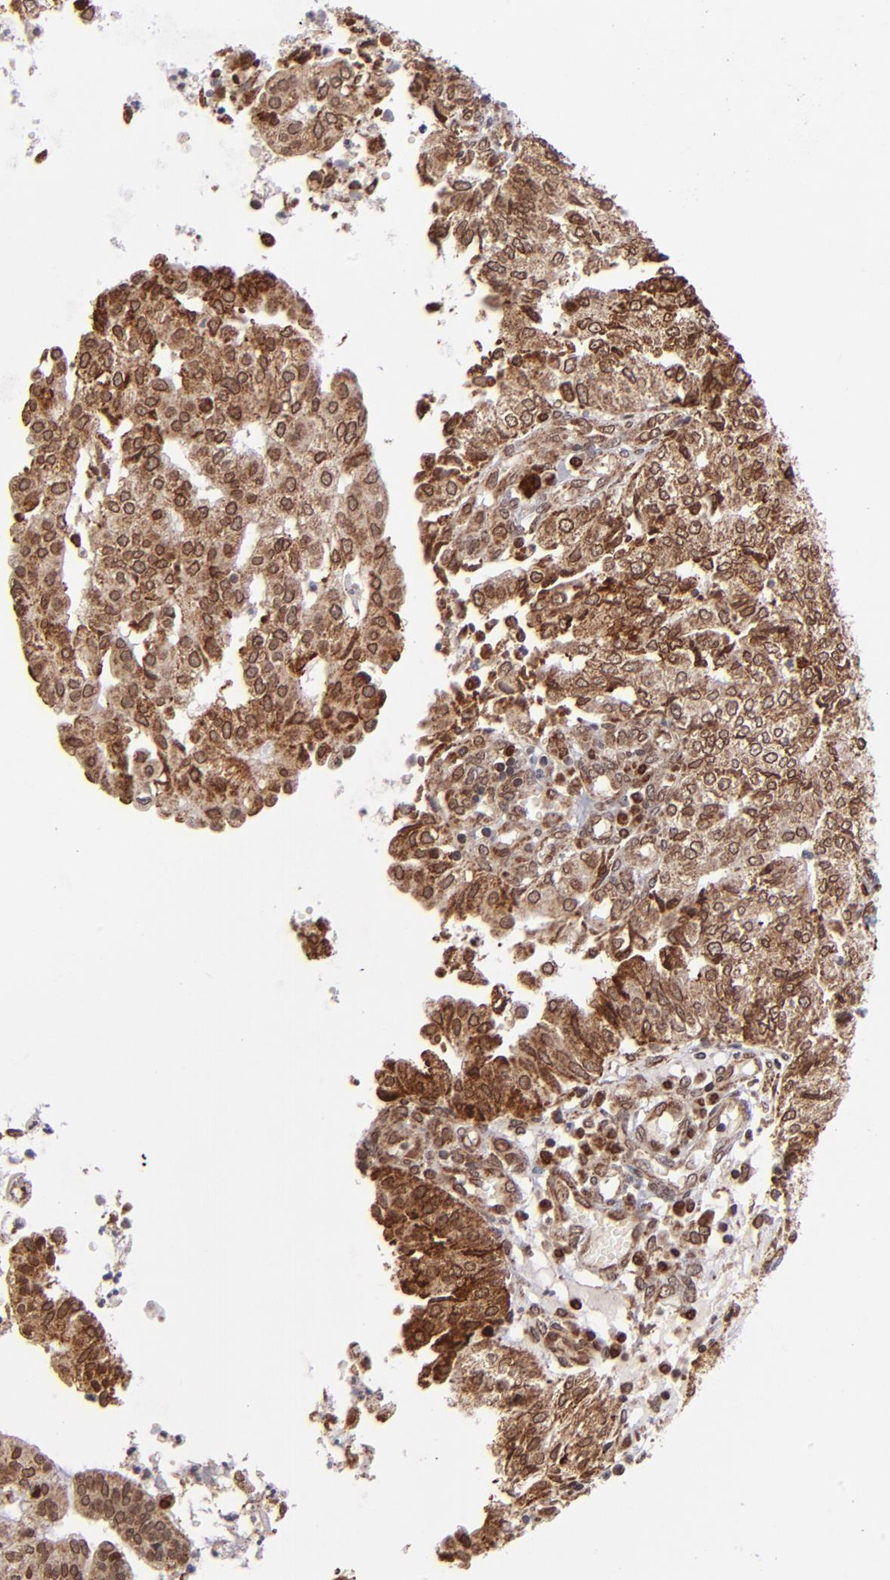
{"staining": {"intensity": "moderate", "quantity": ">75%", "location": "cytoplasmic/membranous,nuclear"}, "tissue": "endometrial cancer", "cell_type": "Tumor cells", "image_type": "cancer", "snomed": [{"axis": "morphology", "description": "Adenocarcinoma, NOS"}, {"axis": "topography", "description": "Endometrium"}], "caption": "Endometrial cancer (adenocarcinoma) stained for a protein (brown) displays moderate cytoplasmic/membranous and nuclear positive positivity in approximately >75% of tumor cells.", "gene": "TOP1MT", "patient": {"sex": "female", "age": 59}}